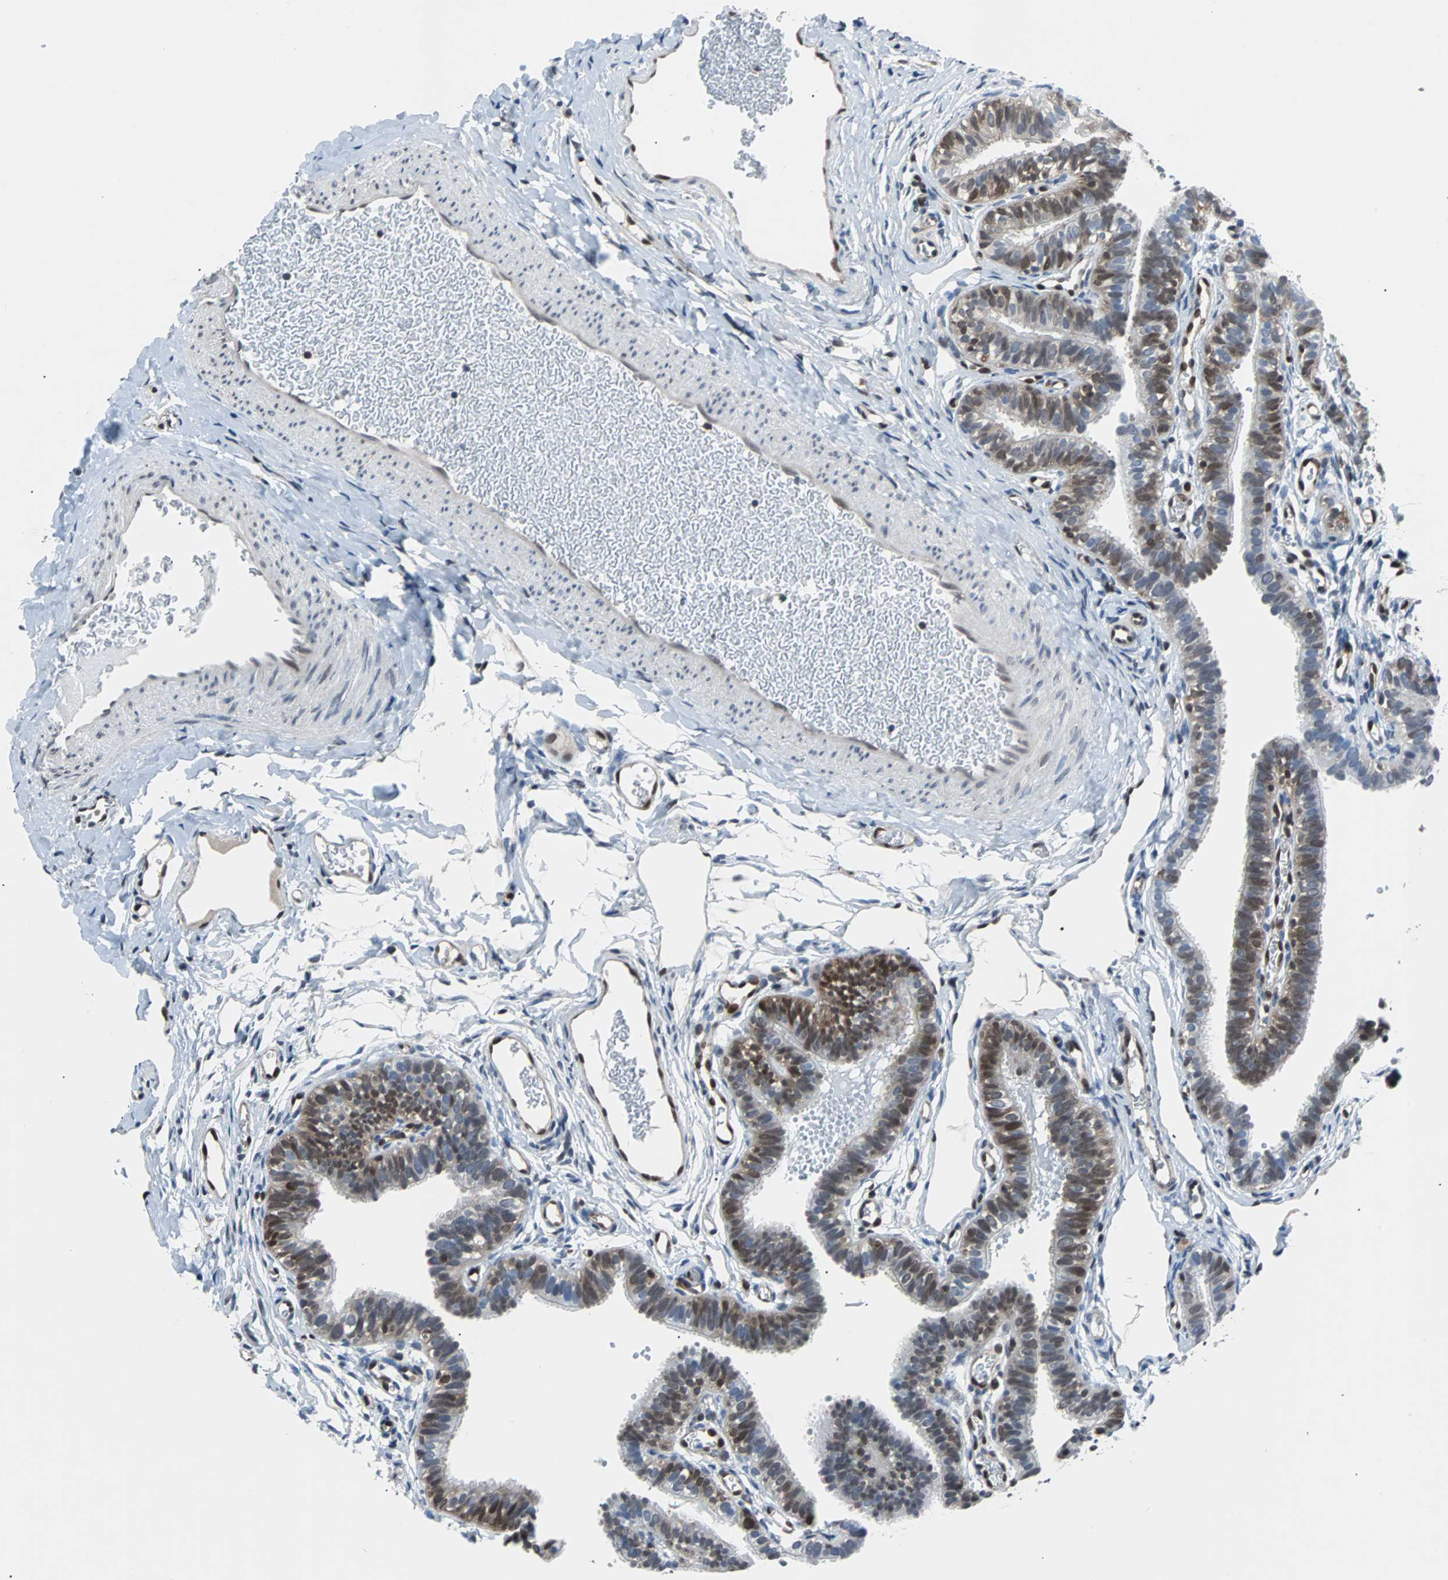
{"staining": {"intensity": "moderate", "quantity": "25%-75%", "location": "cytoplasmic/membranous,nuclear"}, "tissue": "fallopian tube", "cell_type": "Glandular cells", "image_type": "normal", "snomed": [{"axis": "morphology", "description": "Normal tissue, NOS"}, {"axis": "topography", "description": "Fallopian tube"}, {"axis": "topography", "description": "Placenta"}], "caption": "Protein staining shows moderate cytoplasmic/membranous,nuclear expression in about 25%-75% of glandular cells in normal fallopian tube.", "gene": "MAP2K6", "patient": {"sex": "female", "age": 34}}